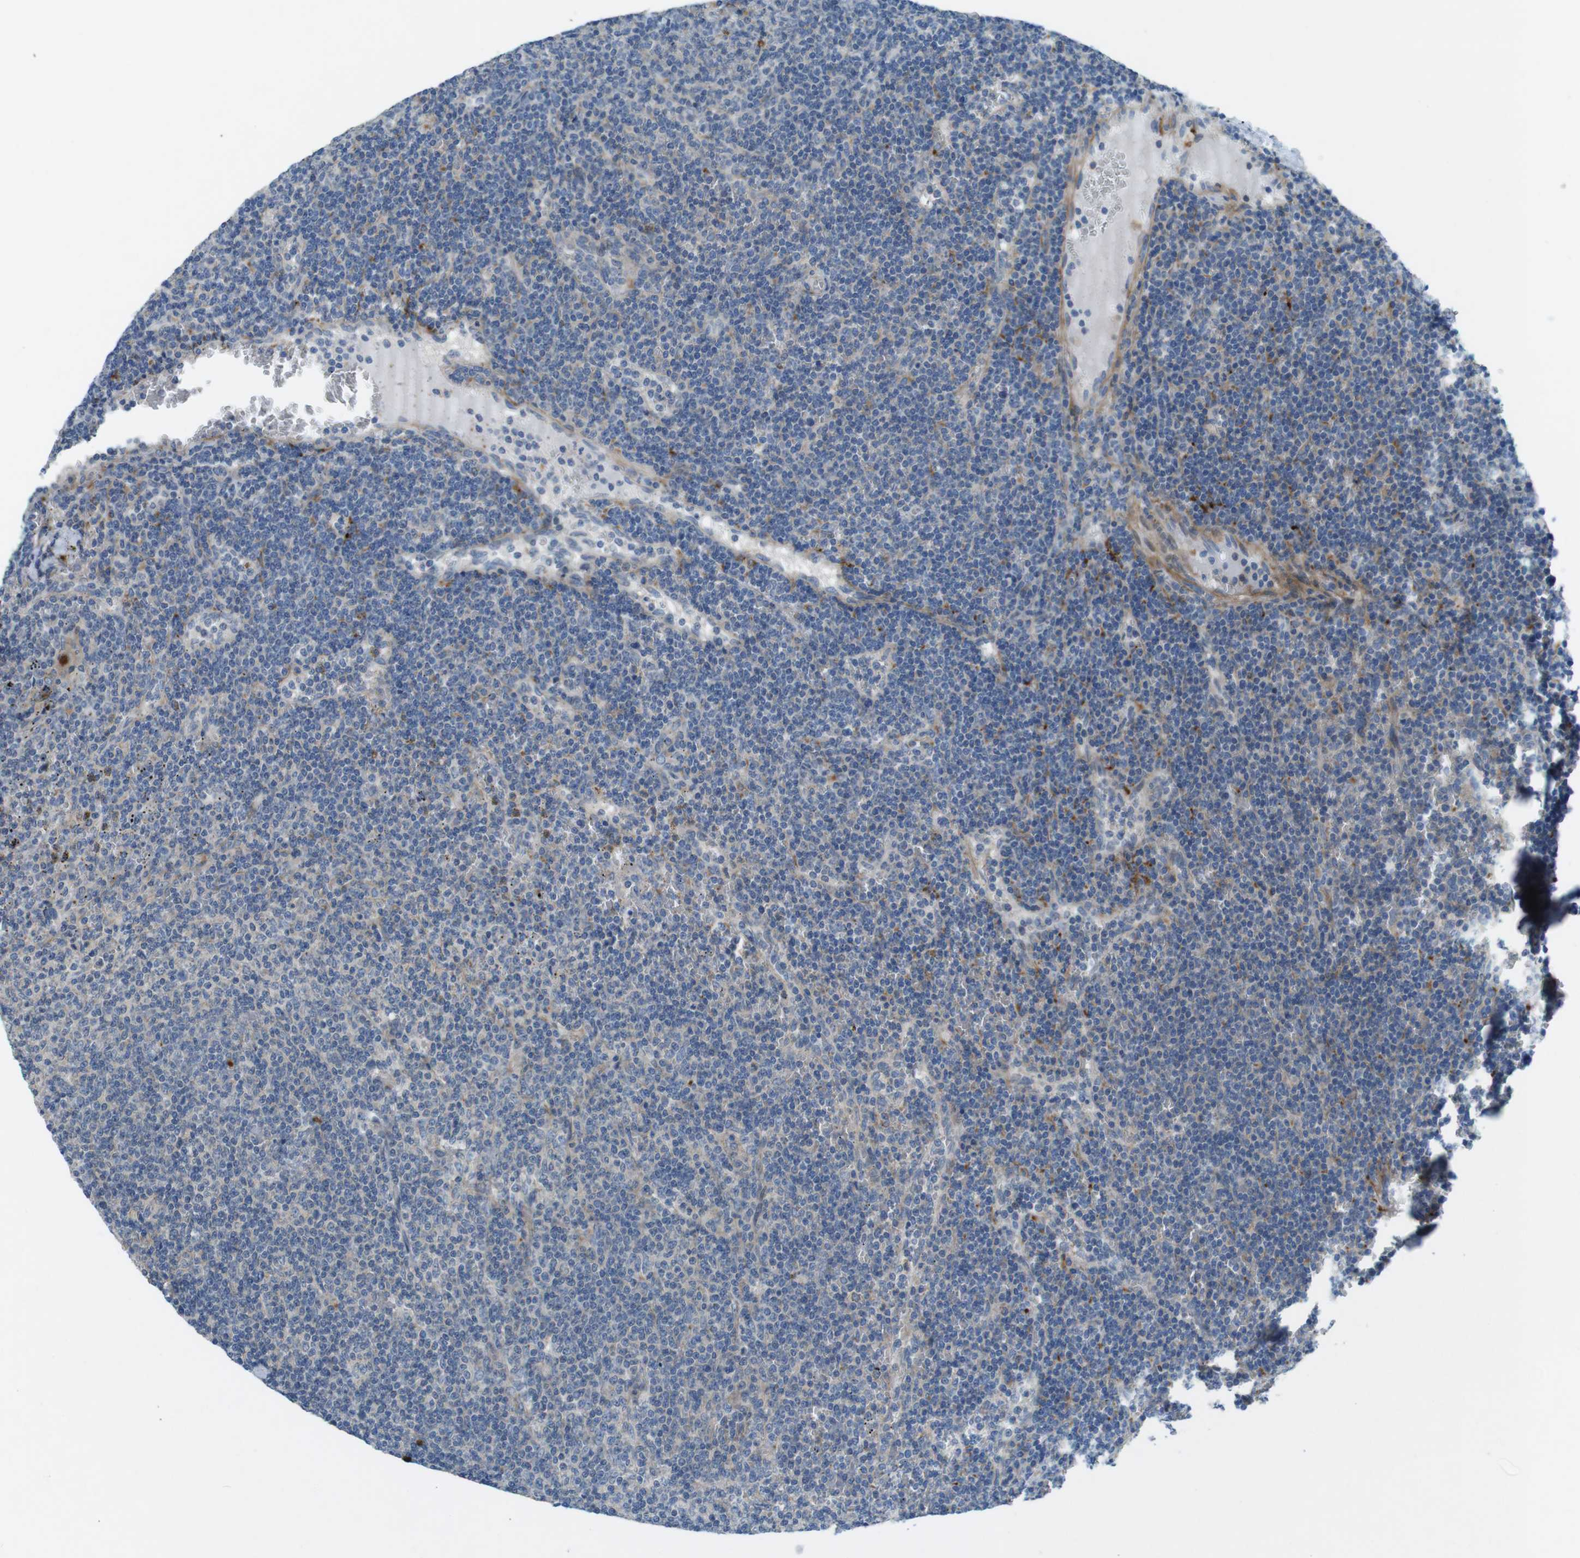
{"staining": {"intensity": "weak", "quantity": "<25%", "location": "cytoplasmic/membranous"}, "tissue": "lymphoma", "cell_type": "Tumor cells", "image_type": "cancer", "snomed": [{"axis": "morphology", "description": "Malignant lymphoma, non-Hodgkin's type, Low grade"}, {"axis": "topography", "description": "Spleen"}], "caption": "An image of low-grade malignant lymphoma, non-Hodgkin's type stained for a protein displays no brown staining in tumor cells.", "gene": "TYW1", "patient": {"sex": "female", "age": 50}}